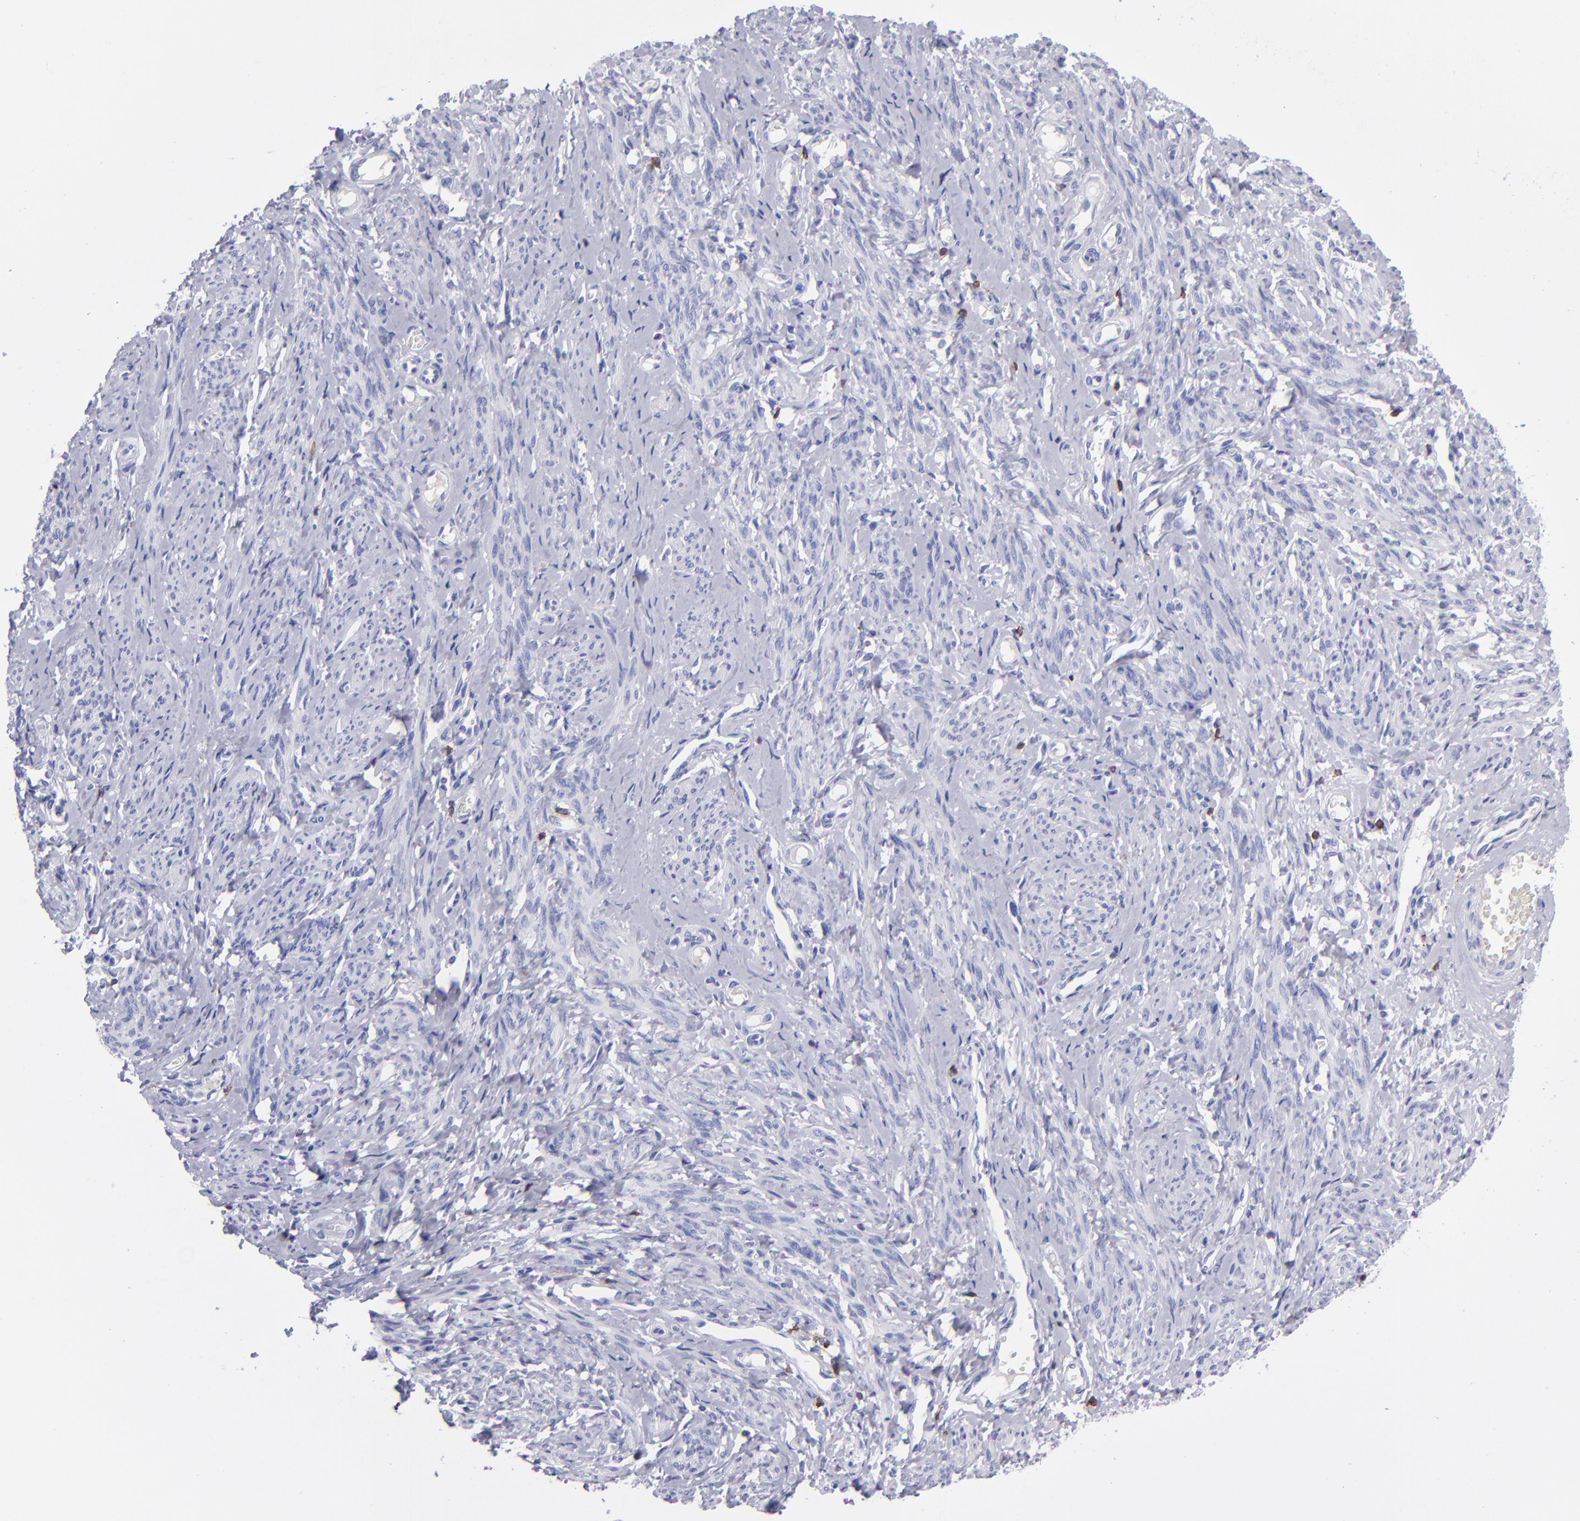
{"staining": {"intensity": "negative", "quantity": "none", "location": "none"}, "tissue": "smooth muscle", "cell_type": "Smooth muscle cells", "image_type": "normal", "snomed": [{"axis": "morphology", "description": "Normal tissue, NOS"}, {"axis": "topography", "description": "Cervix"}, {"axis": "topography", "description": "Endometrium"}], "caption": "DAB (3,3'-diaminobenzidine) immunohistochemical staining of unremarkable smooth muscle reveals no significant expression in smooth muscle cells. (DAB immunohistochemistry (IHC) with hematoxylin counter stain).", "gene": "CD6", "patient": {"sex": "female", "age": 65}}